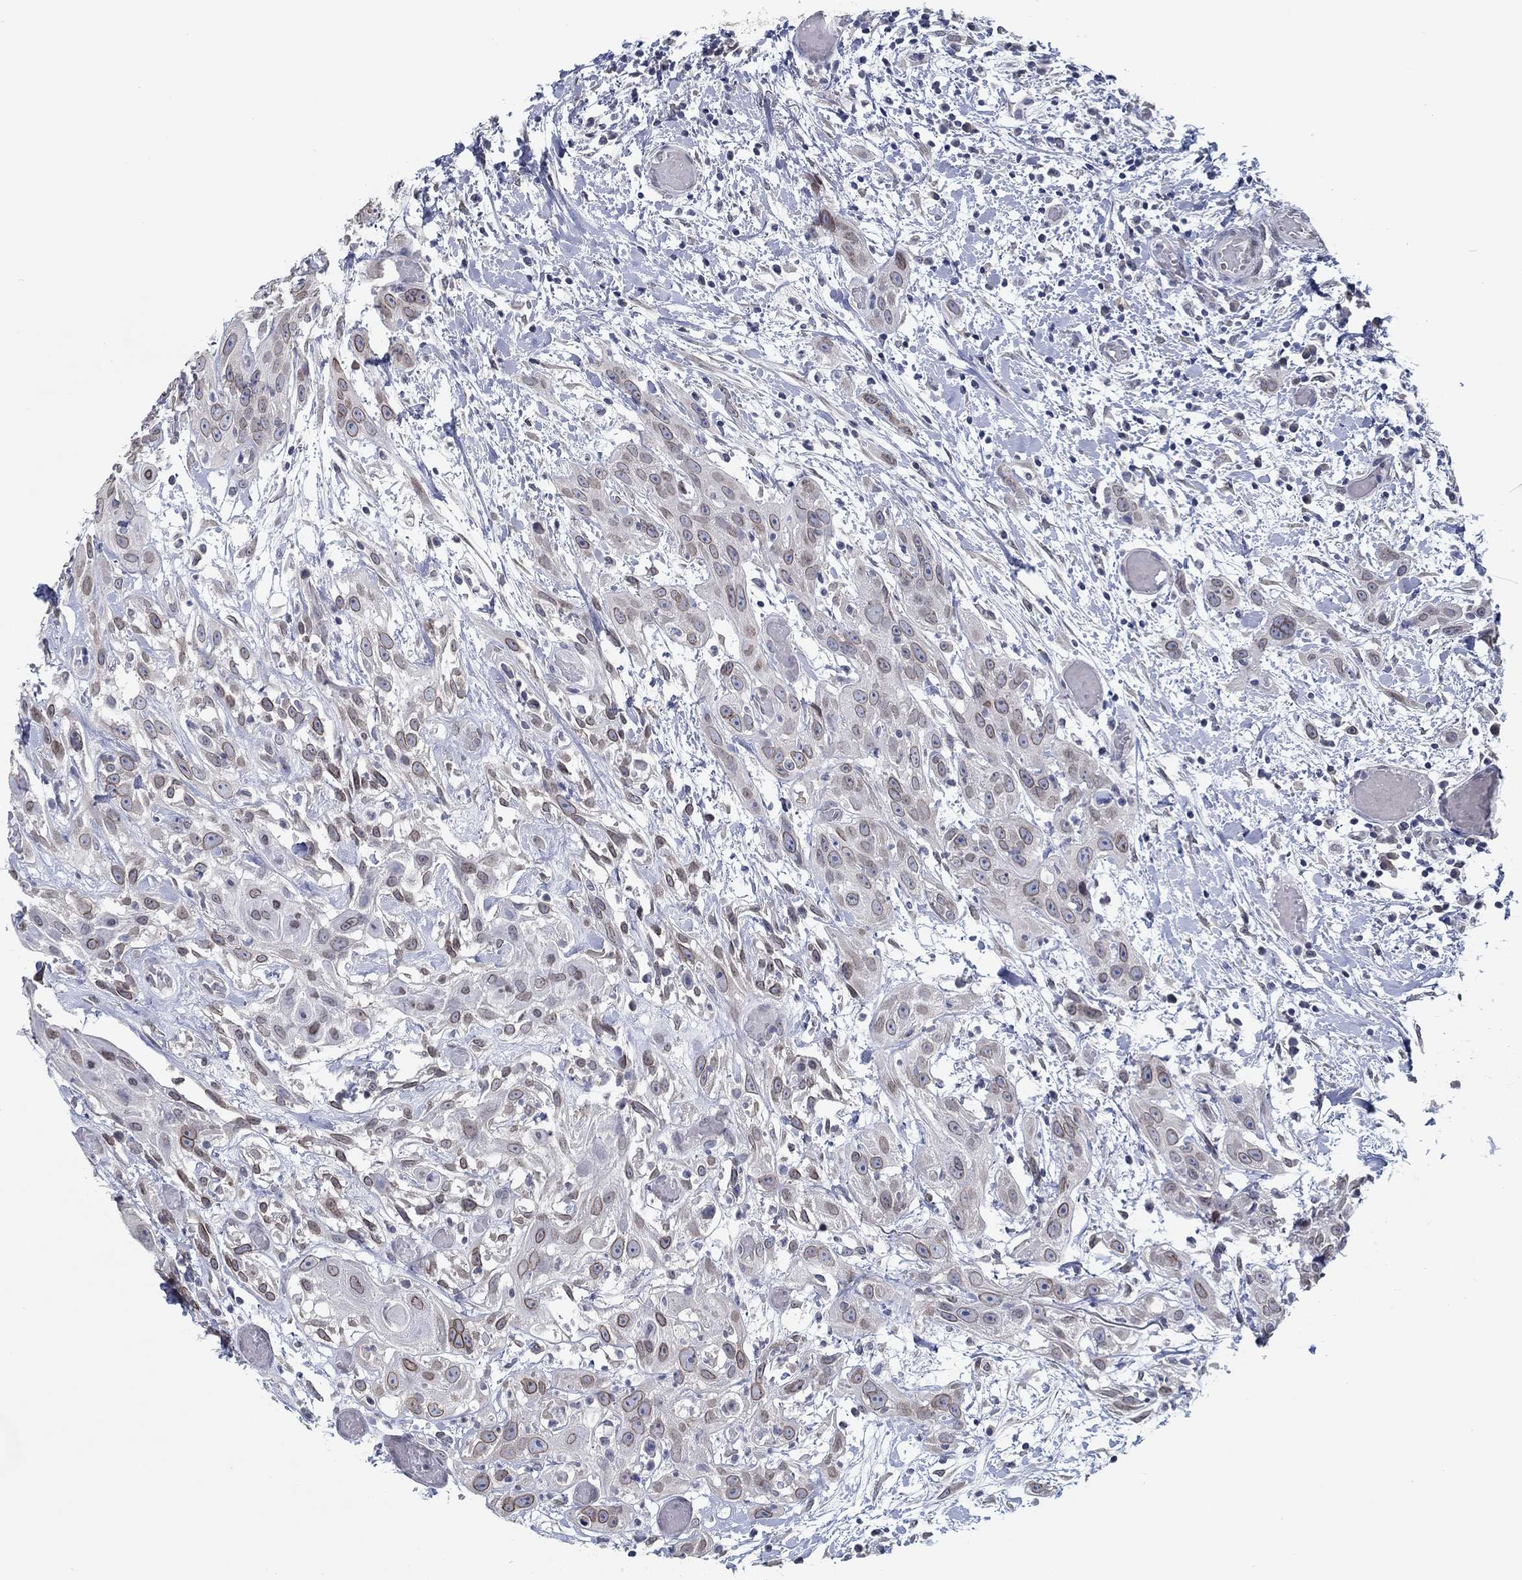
{"staining": {"intensity": "moderate", "quantity": "25%-75%", "location": "cytoplasmic/membranous,nuclear"}, "tissue": "head and neck cancer", "cell_type": "Tumor cells", "image_type": "cancer", "snomed": [{"axis": "morphology", "description": "Normal tissue, NOS"}, {"axis": "morphology", "description": "Squamous cell carcinoma, NOS"}, {"axis": "topography", "description": "Oral tissue"}, {"axis": "topography", "description": "Salivary gland"}, {"axis": "topography", "description": "Head-Neck"}], "caption": "Head and neck cancer (squamous cell carcinoma) stained with a brown dye demonstrates moderate cytoplasmic/membranous and nuclear positive staining in approximately 25%-75% of tumor cells.", "gene": "NUP155", "patient": {"sex": "female", "age": 62}}